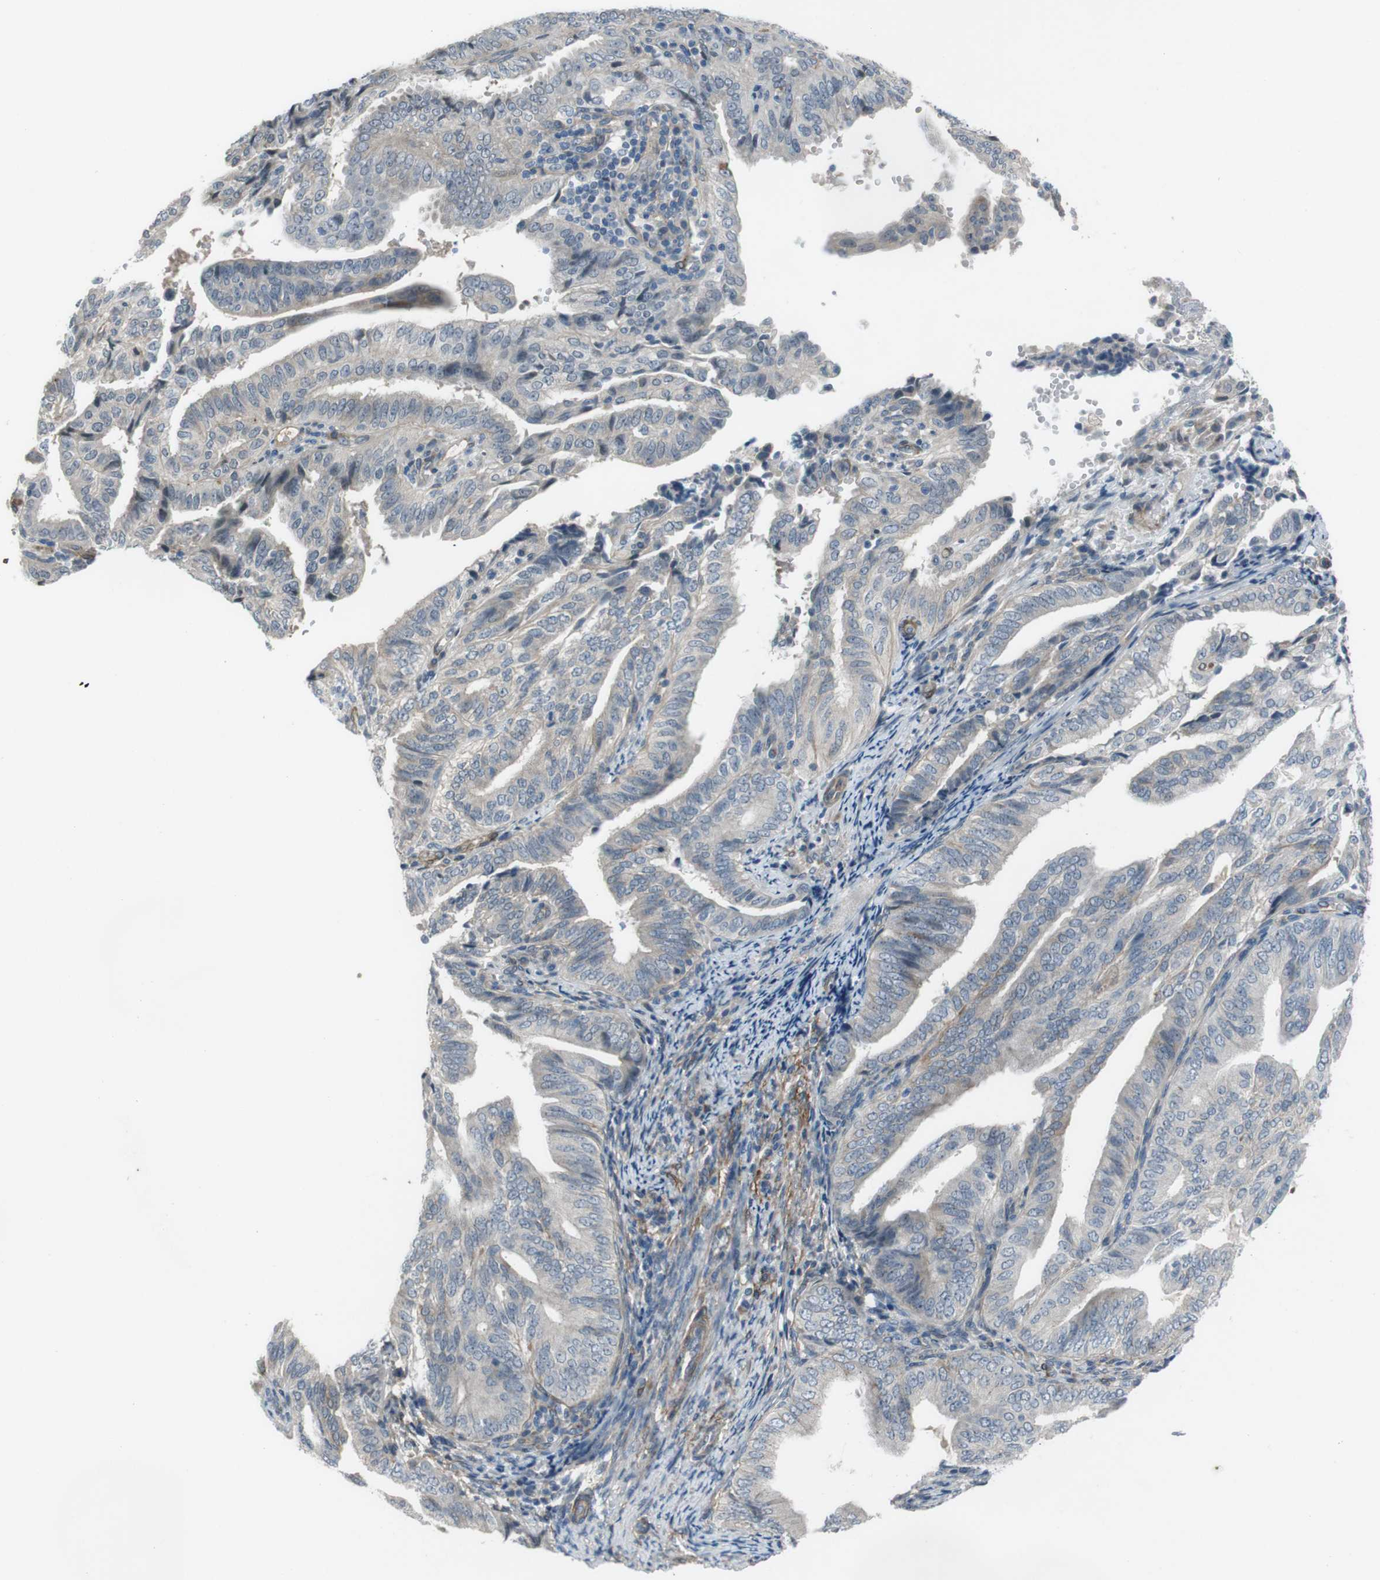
{"staining": {"intensity": "weak", "quantity": "<25%", "location": "cytoplasmic/membranous"}, "tissue": "endometrial cancer", "cell_type": "Tumor cells", "image_type": "cancer", "snomed": [{"axis": "morphology", "description": "Adenocarcinoma, NOS"}, {"axis": "topography", "description": "Endometrium"}], "caption": "This is a histopathology image of IHC staining of endometrial cancer (adenocarcinoma), which shows no expression in tumor cells. The staining was performed using DAB (3,3'-diaminobenzidine) to visualize the protein expression in brown, while the nuclei were stained in blue with hematoxylin (Magnification: 20x).", "gene": "ANK2", "patient": {"sex": "female", "age": 58}}